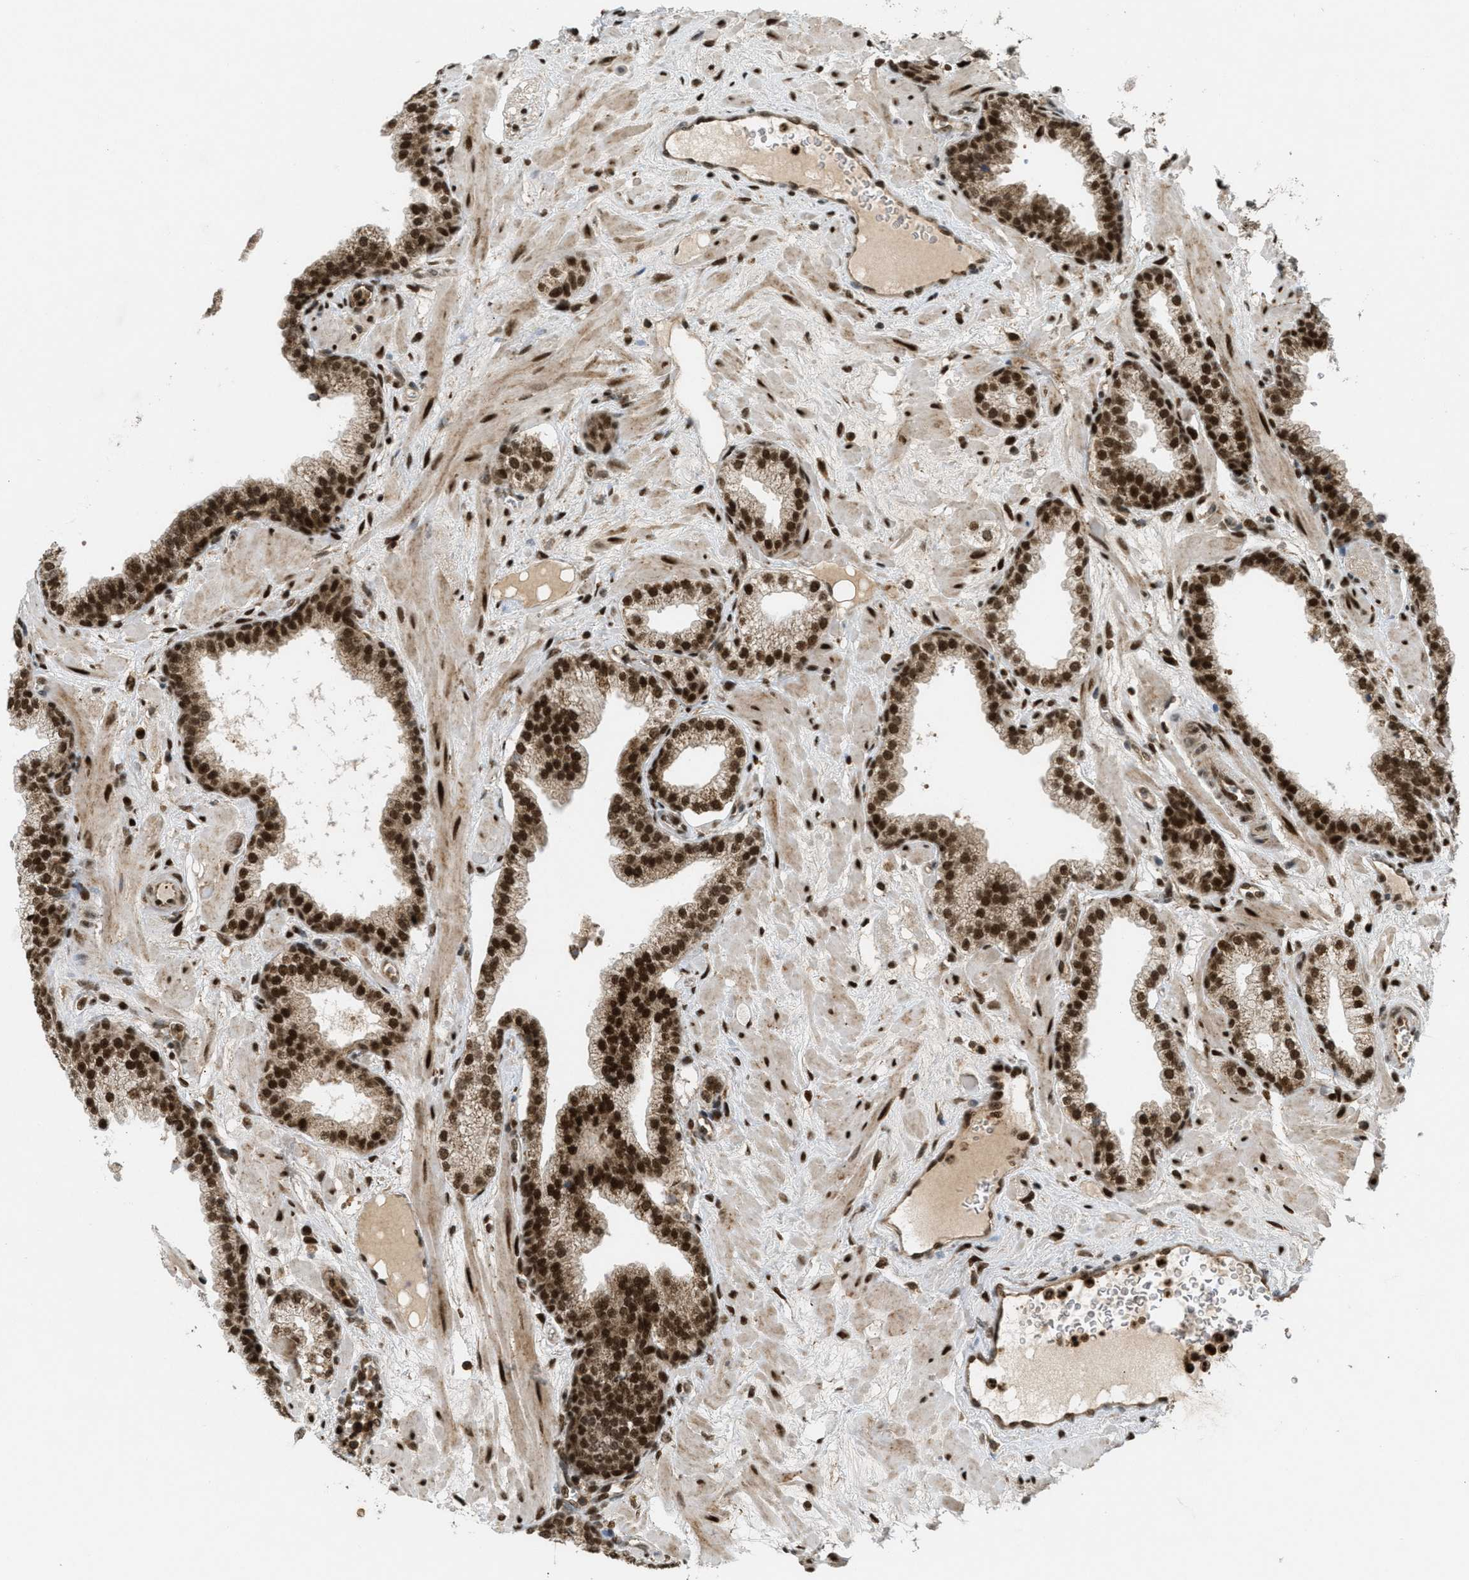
{"staining": {"intensity": "strong", "quantity": ">75%", "location": "cytoplasmic/membranous,nuclear"}, "tissue": "prostate", "cell_type": "Glandular cells", "image_type": "normal", "snomed": [{"axis": "morphology", "description": "Normal tissue, NOS"}, {"axis": "morphology", "description": "Urothelial carcinoma, Low grade"}, {"axis": "topography", "description": "Urinary bladder"}, {"axis": "topography", "description": "Prostate"}], "caption": "Immunohistochemical staining of normal human prostate exhibits strong cytoplasmic/membranous,nuclear protein staining in about >75% of glandular cells. (DAB (3,3'-diaminobenzidine) = brown stain, brightfield microscopy at high magnification).", "gene": "TLK1", "patient": {"sex": "male", "age": 60}}